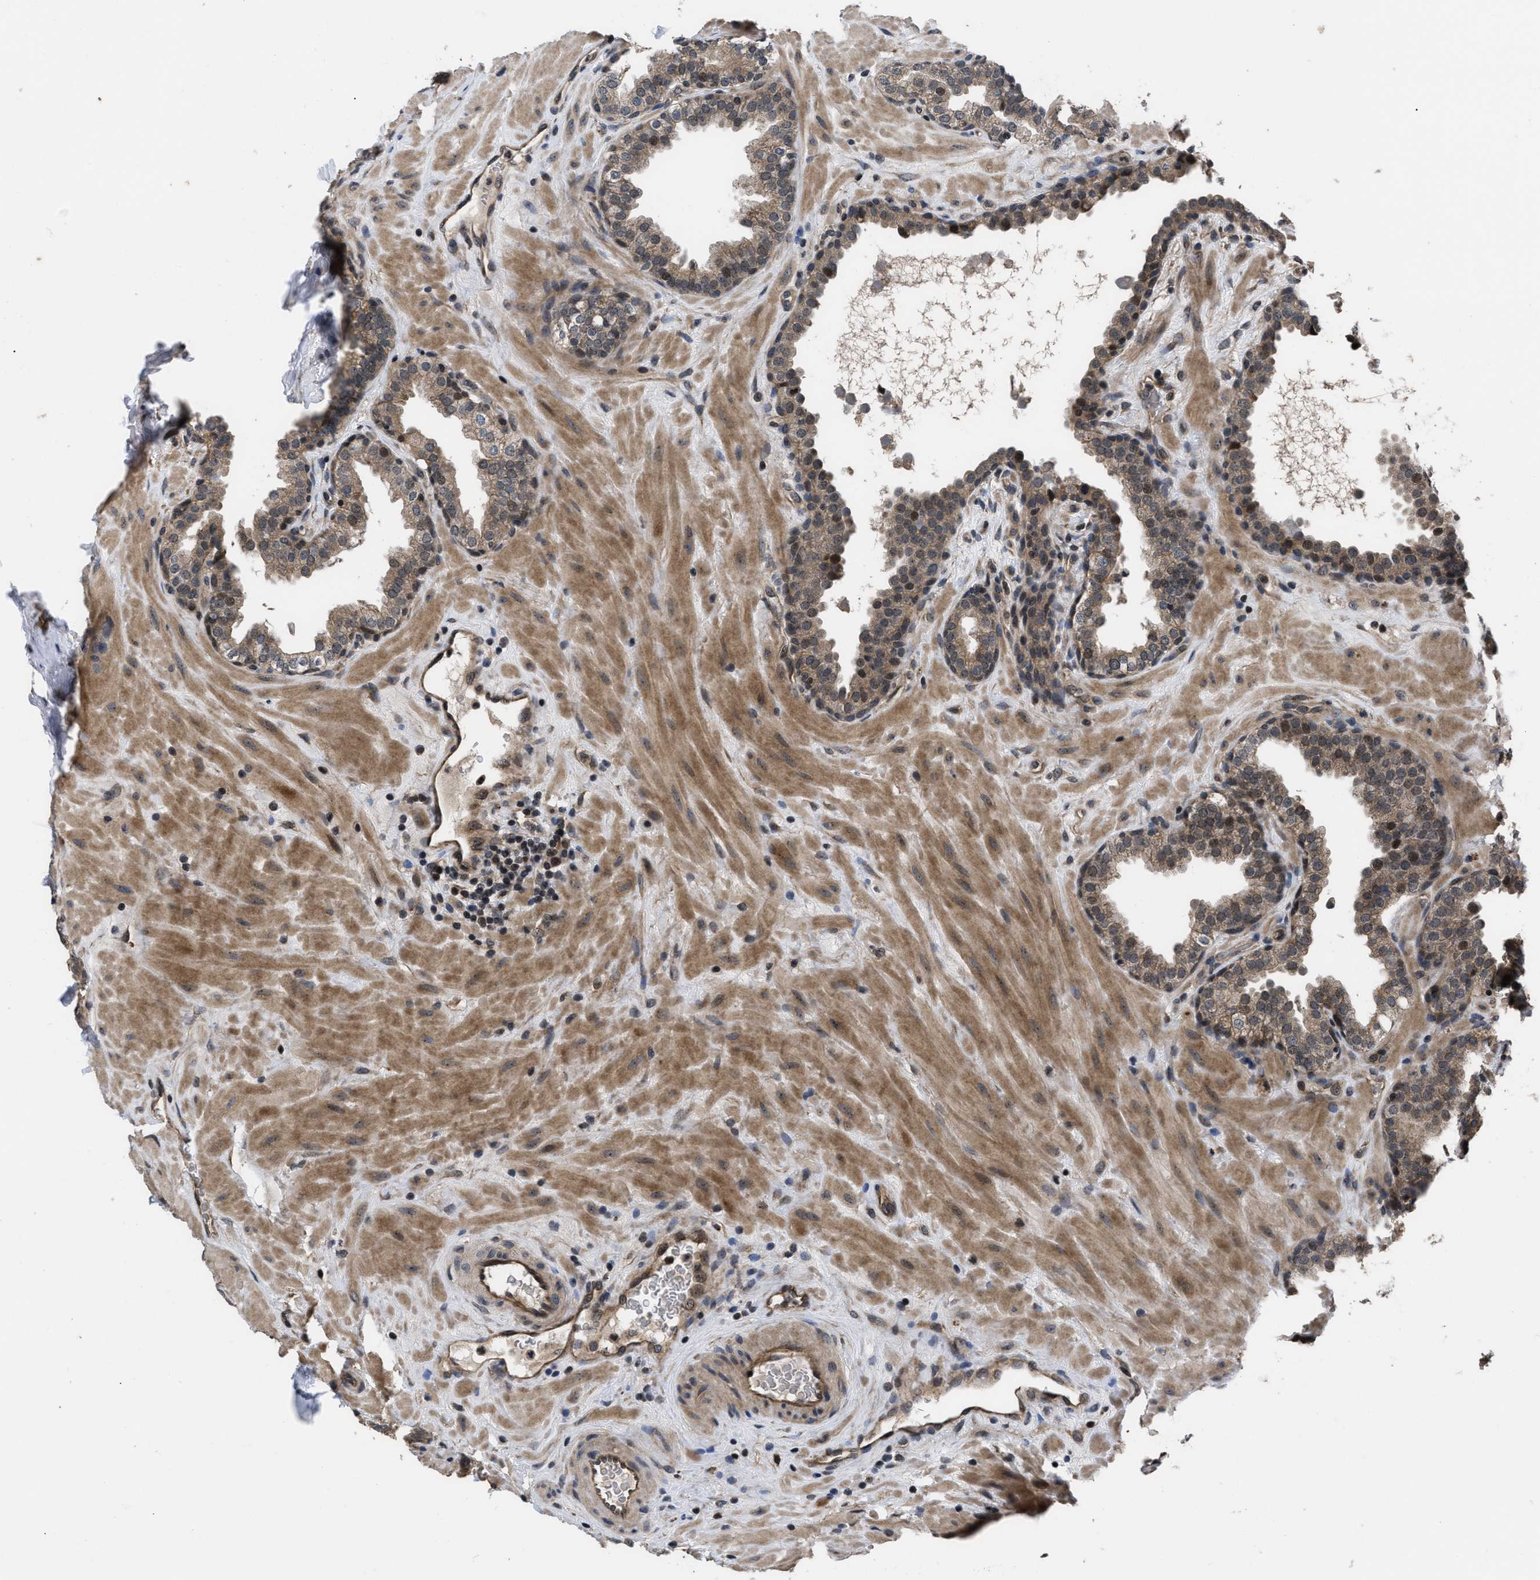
{"staining": {"intensity": "moderate", "quantity": "25%-75%", "location": "cytoplasmic/membranous,nuclear"}, "tissue": "prostate", "cell_type": "Glandular cells", "image_type": "normal", "snomed": [{"axis": "morphology", "description": "Normal tissue, NOS"}, {"axis": "topography", "description": "Prostate"}], "caption": "IHC of benign prostate demonstrates medium levels of moderate cytoplasmic/membranous,nuclear staining in approximately 25%-75% of glandular cells. (DAB (3,3'-diaminobenzidine) IHC, brown staining for protein, blue staining for nuclei).", "gene": "DNAJC14", "patient": {"sex": "male", "age": 51}}